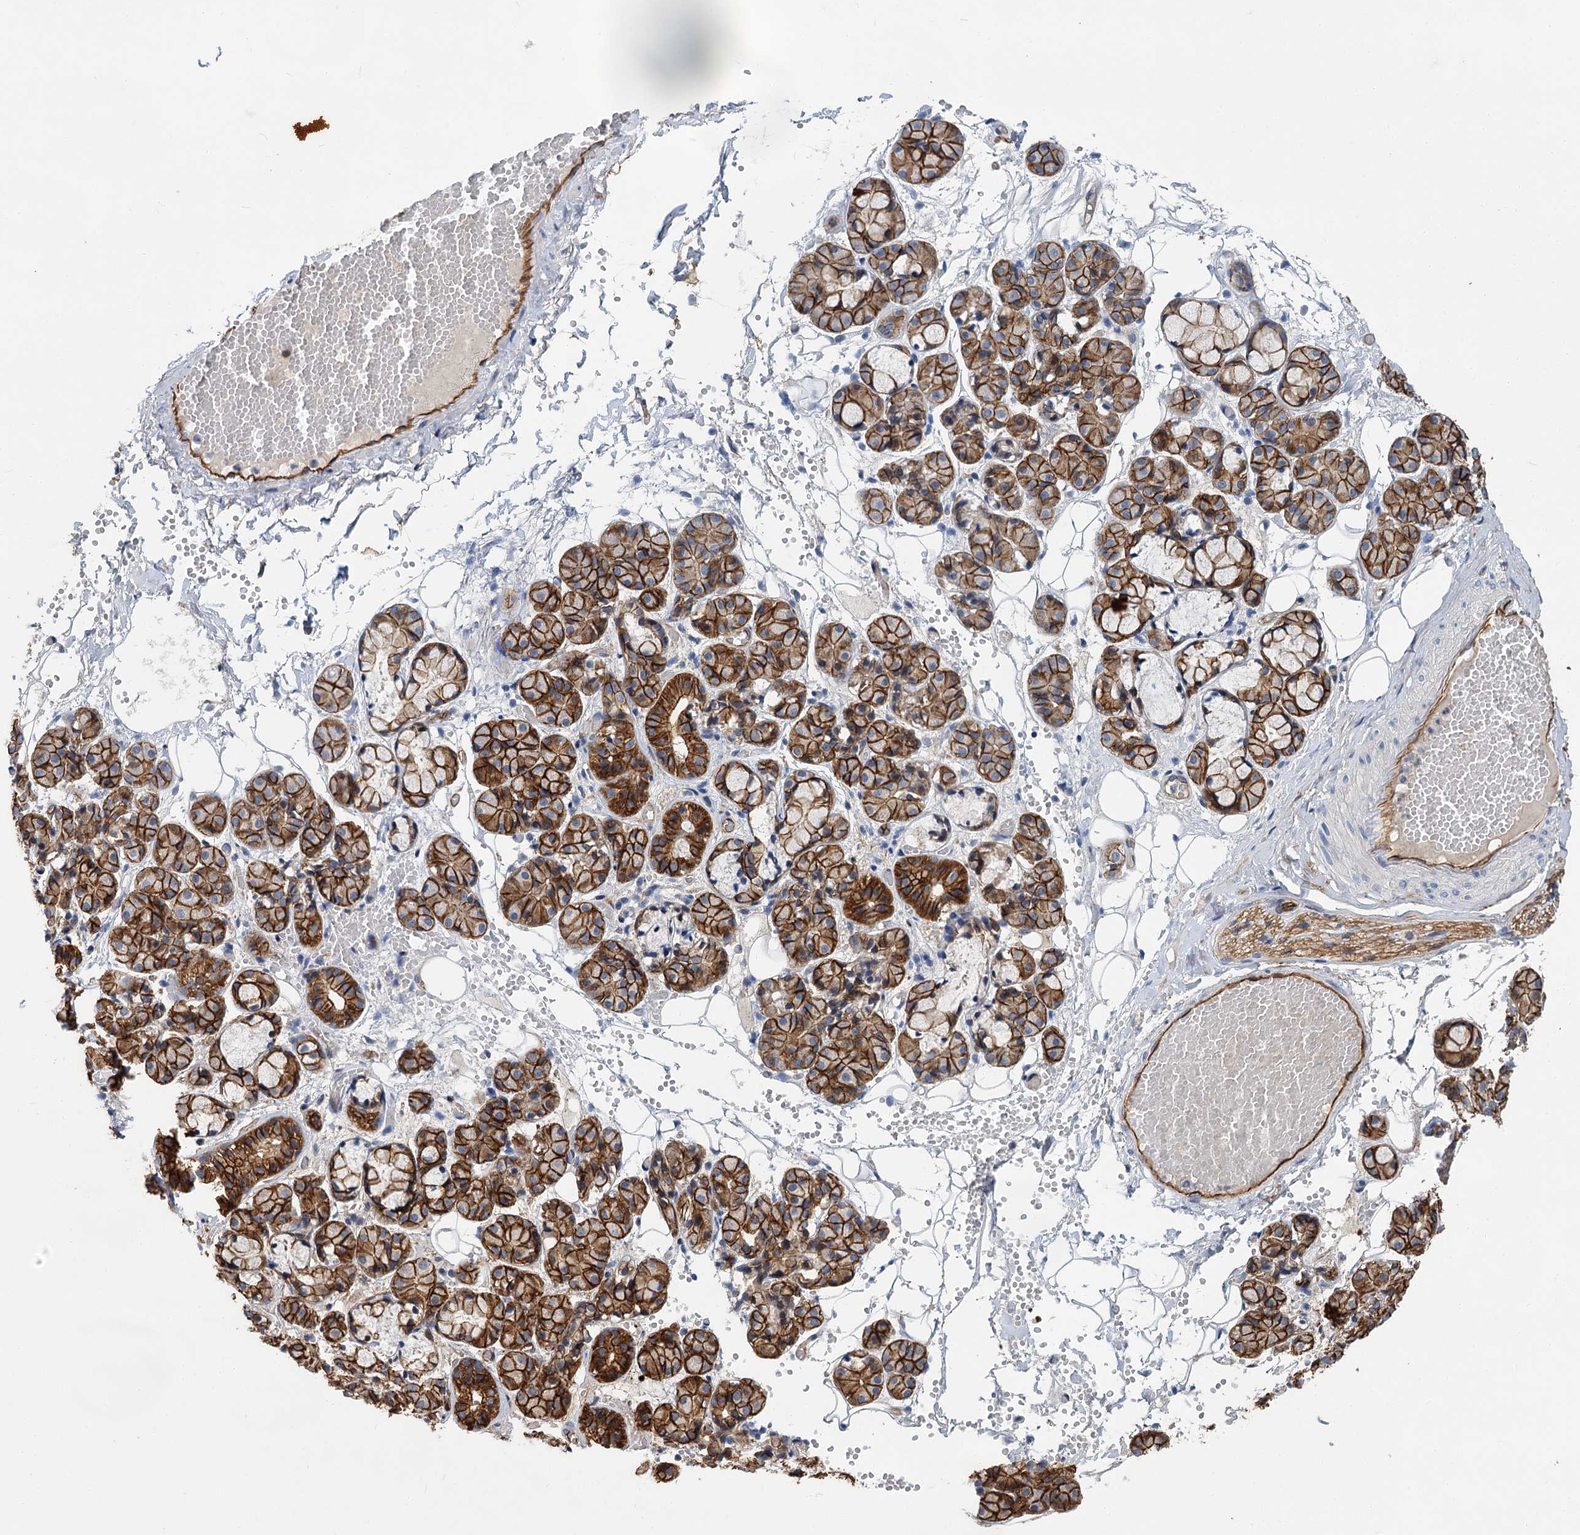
{"staining": {"intensity": "strong", "quantity": ">75%", "location": "cytoplasmic/membranous"}, "tissue": "salivary gland", "cell_type": "Glandular cells", "image_type": "normal", "snomed": [{"axis": "morphology", "description": "Normal tissue, NOS"}, {"axis": "topography", "description": "Salivary gland"}], "caption": "Immunohistochemistry (IHC) photomicrograph of normal salivary gland stained for a protein (brown), which exhibits high levels of strong cytoplasmic/membranous staining in about >75% of glandular cells.", "gene": "ABLIM1", "patient": {"sex": "male", "age": 63}}